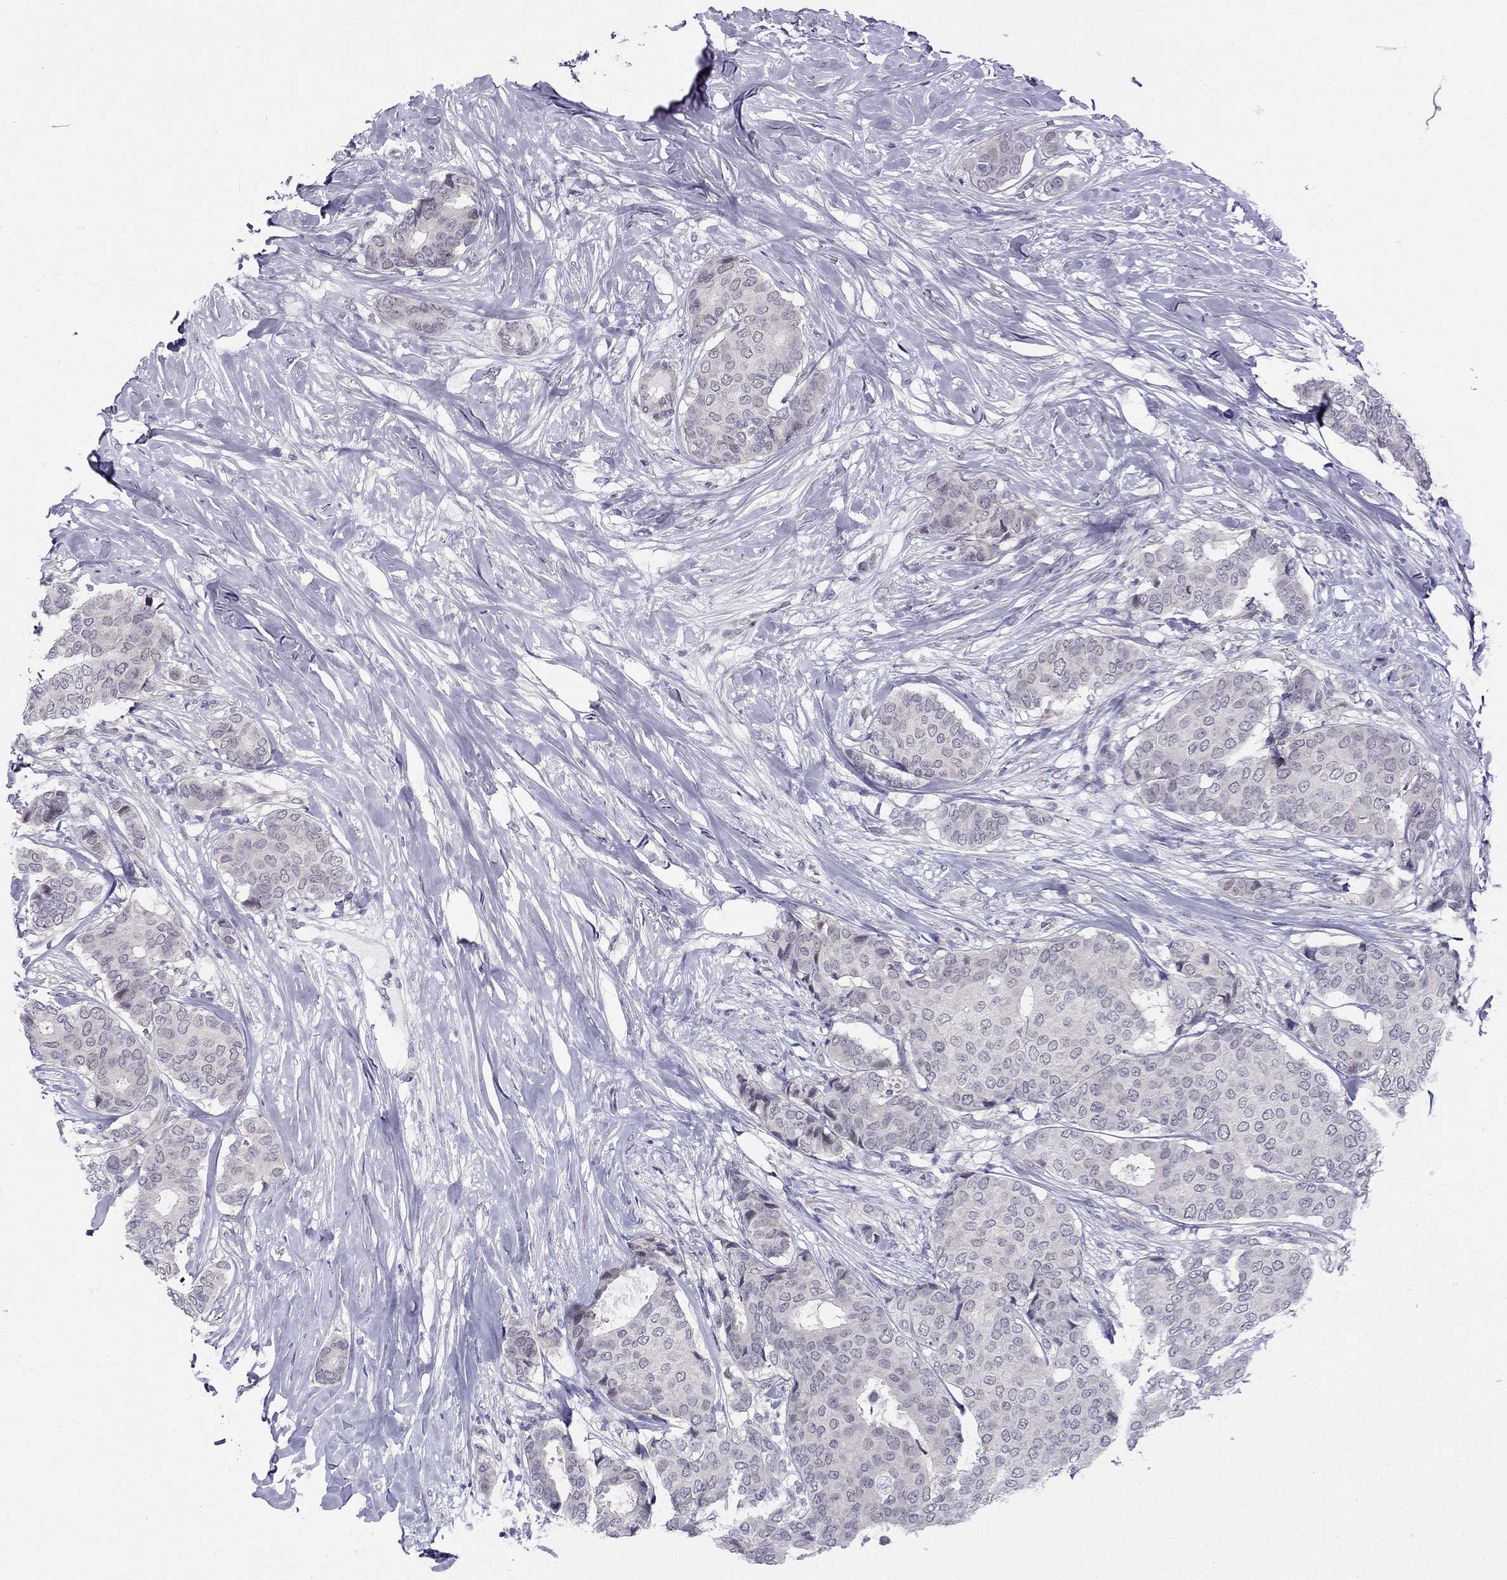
{"staining": {"intensity": "negative", "quantity": "none", "location": "none"}, "tissue": "breast cancer", "cell_type": "Tumor cells", "image_type": "cancer", "snomed": [{"axis": "morphology", "description": "Duct carcinoma"}, {"axis": "topography", "description": "Breast"}], "caption": "Immunohistochemical staining of breast cancer shows no significant expression in tumor cells. Brightfield microscopy of IHC stained with DAB (brown) and hematoxylin (blue), captured at high magnification.", "gene": "BAG5", "patient": {"sex": "female", "age": 75}}